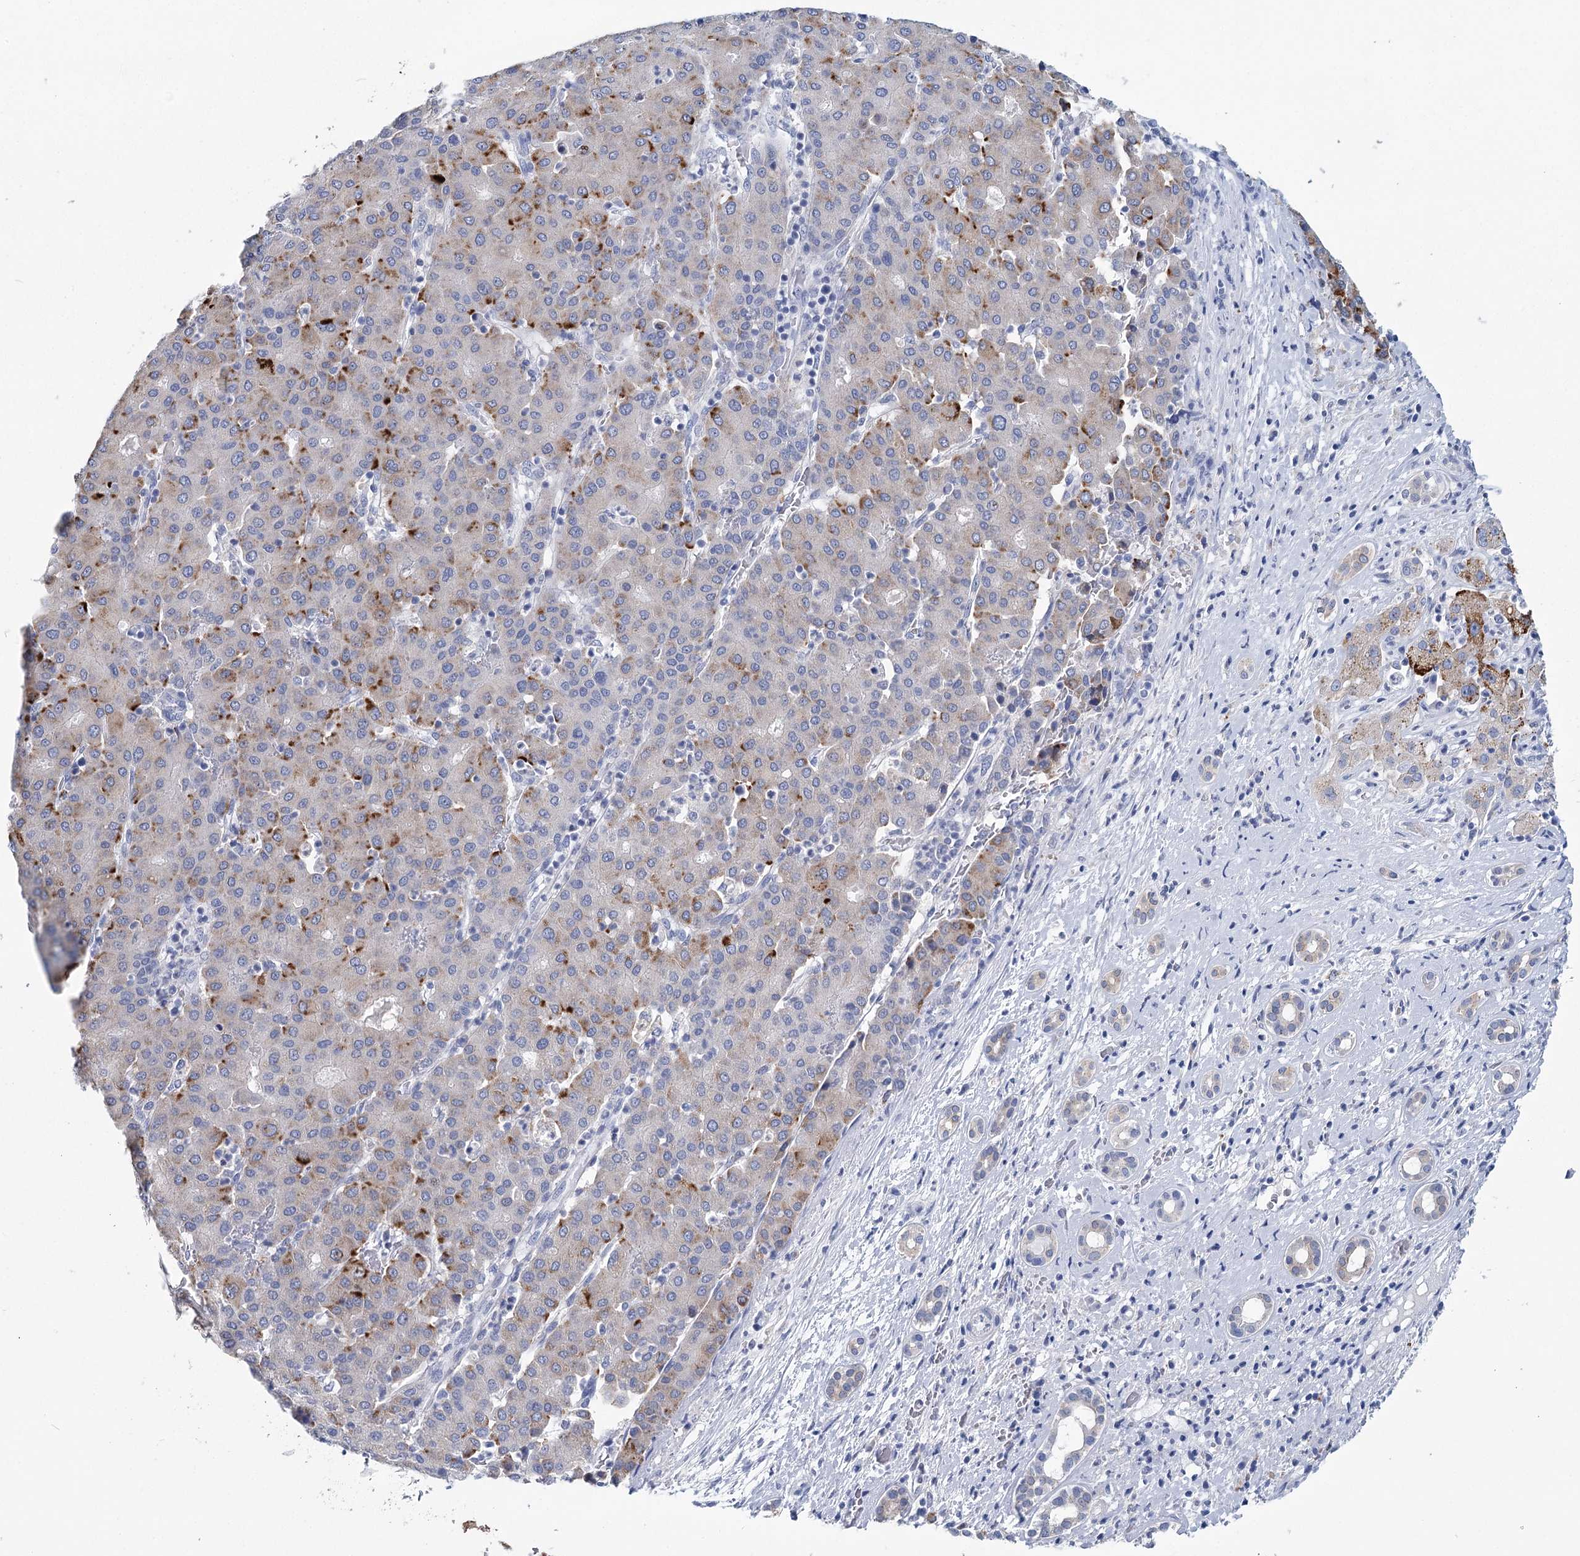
{"staining": {"intensity": "strong", "quantity": "<25%", "location": "cytoplasmic/membranous"}, "tissue": "liver cancer", "cell_type": "Tumor cells", "image_type": "cancer", "snomed": [{"axis": "morphology", "description": "Carcinoma, Hepatocellular, NOS"}, {"axis": "topography", "description": "Liver"}], "caption": "Protein staining shows strong cytoplasmic/membranous positivity in approximately <25% of tumor cells in liver hepatocellular carcinoma.", "gene": "METTL7B", "patient": {"sex": "male", "age": 65}}